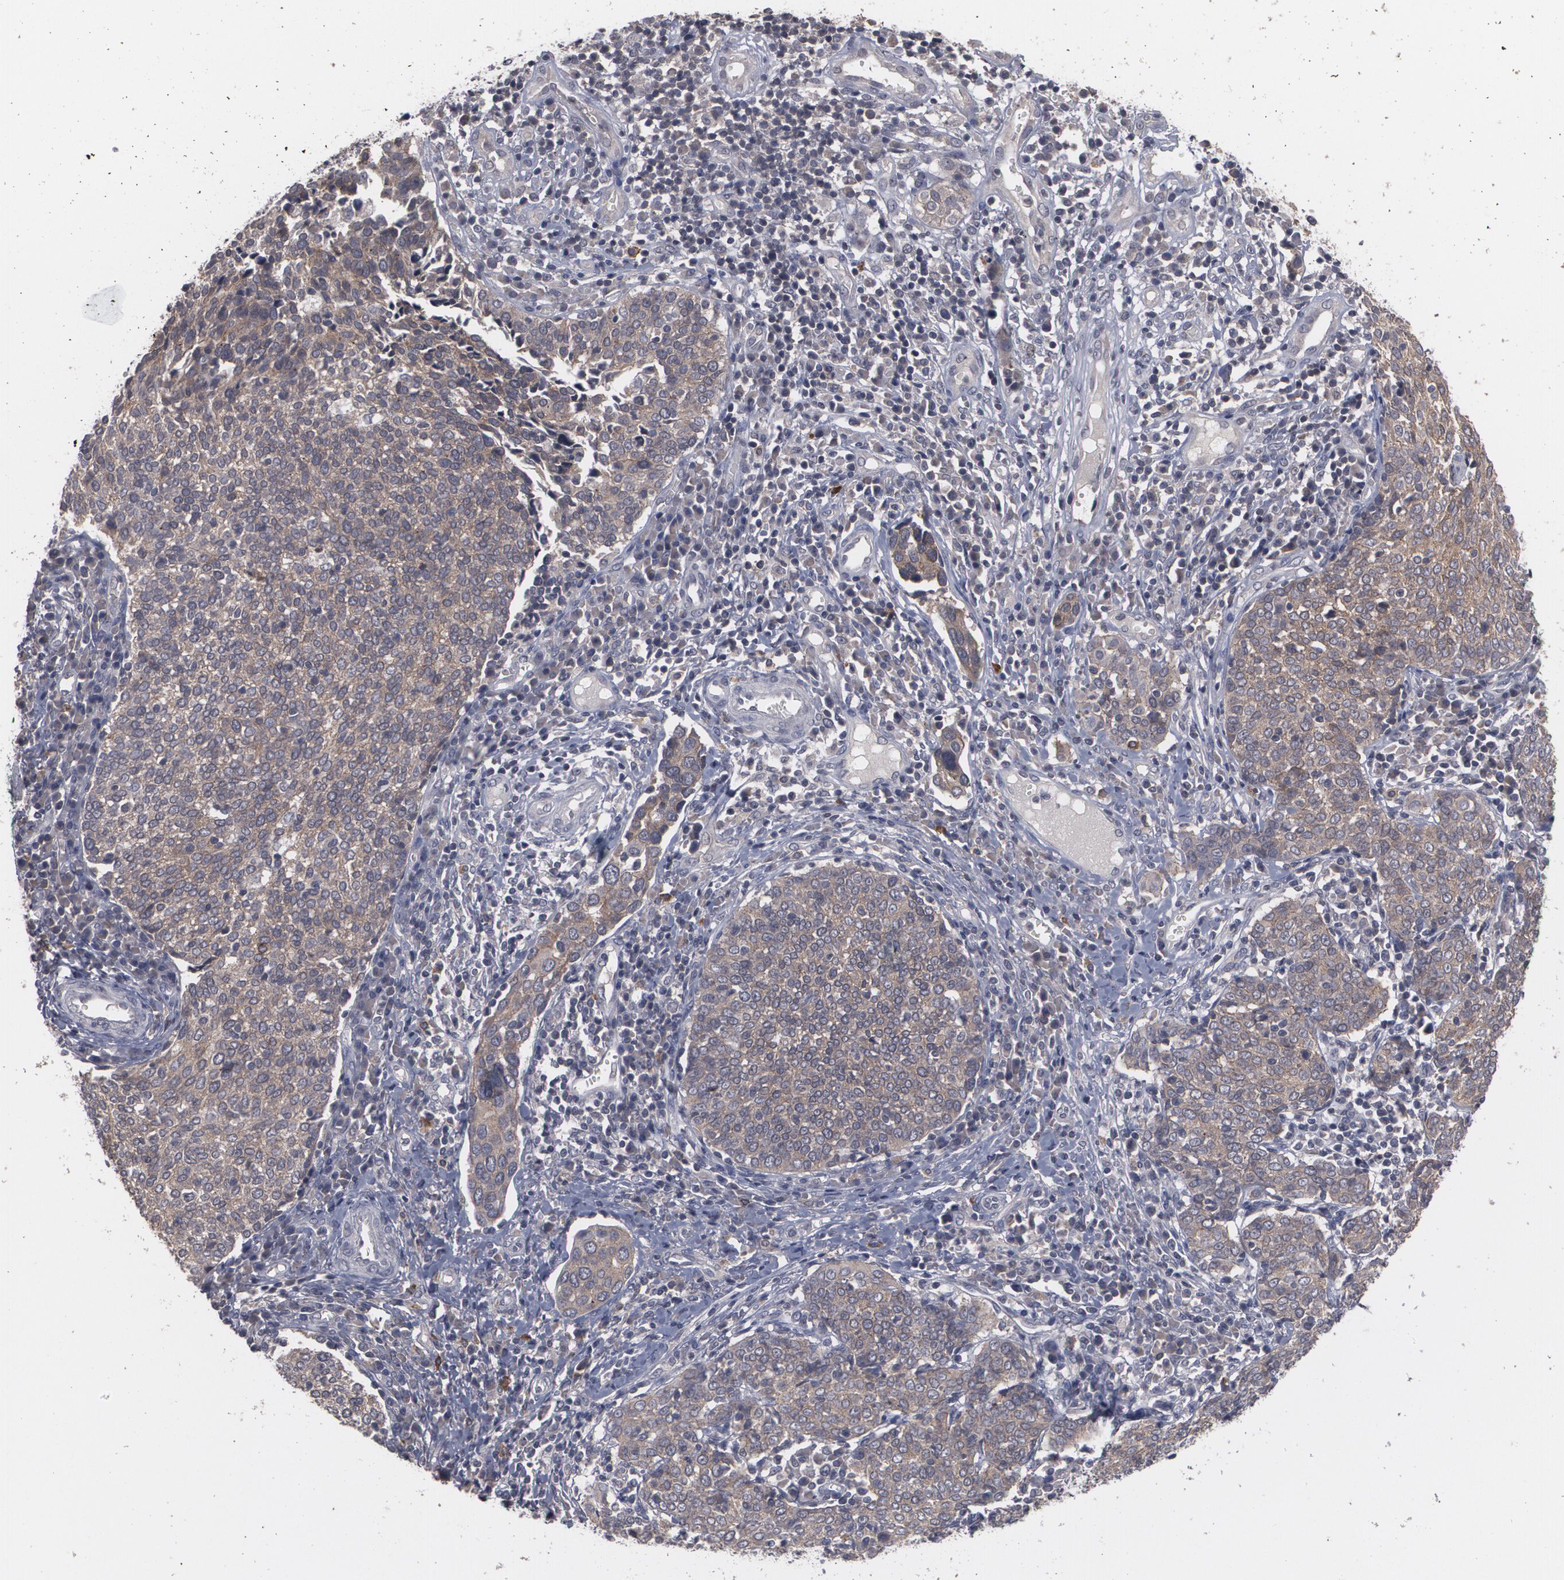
{"staining": {"intensity": "moderate", "quantity": ">75%", "location": "cytoplasmic/membranous"}, "tissue": "cervical cancer", "cell_type": "Tumor cells", "image_type": "cancer", "snomed": [{"axis": "morphology", "description": "Squamous cell carcinoma, NOS"}, {"axis": "topography", "description": "Cervix"}], "caption": "Protein expression analysis of human cervical squamous cell carcinoma reveals moderate cytoplasmic/membranous staining in approximately >75% of tumor cells.", "gene": "ARF6", "patient": {"sex": "female", "age": 40}}